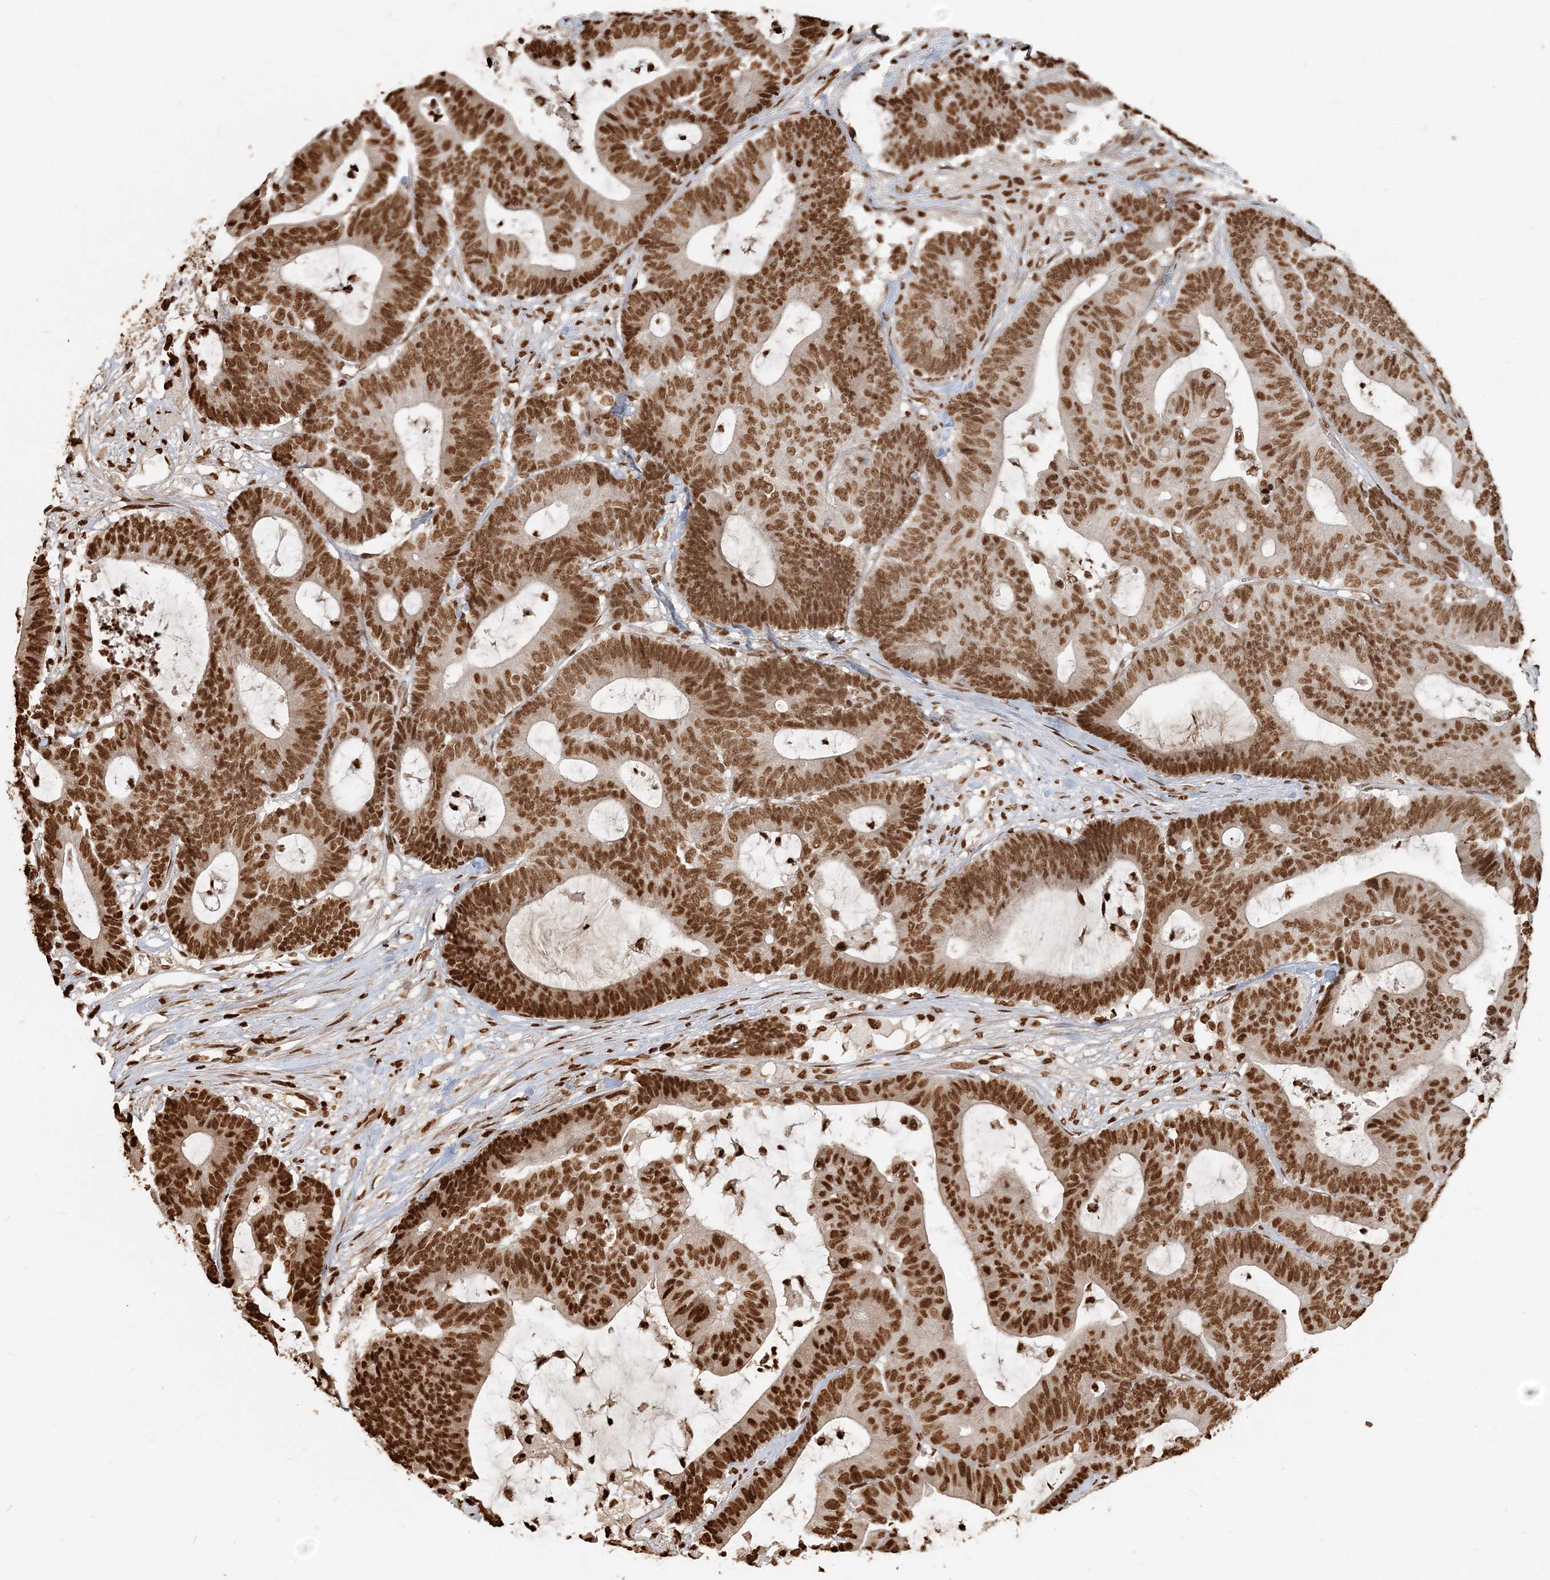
{"staining": {"intensity": "strong", "quantity": ">75%", "location": "nuclear"}, "tissue": "colorectal cancer", "cell_type": "Tumor cells", "image_type": "cancer", "snomed": [{"axis": "morphology", "description": "Adenocarcinoma, NOS"}, {"axis": "topography", "description": "Colon"}], "caption": "Immunohistochemical staining of human colorectal adenocarcinoma exhibits strong nuclear protein positivity in approximately >75% of tumor cells. (Stains: DAB in brown, nuclei in blue, Microscopy: brightfield microscopy at high magnification).", "gene": "H3-3B", "patient": {"sex": "female", "age": 84}}